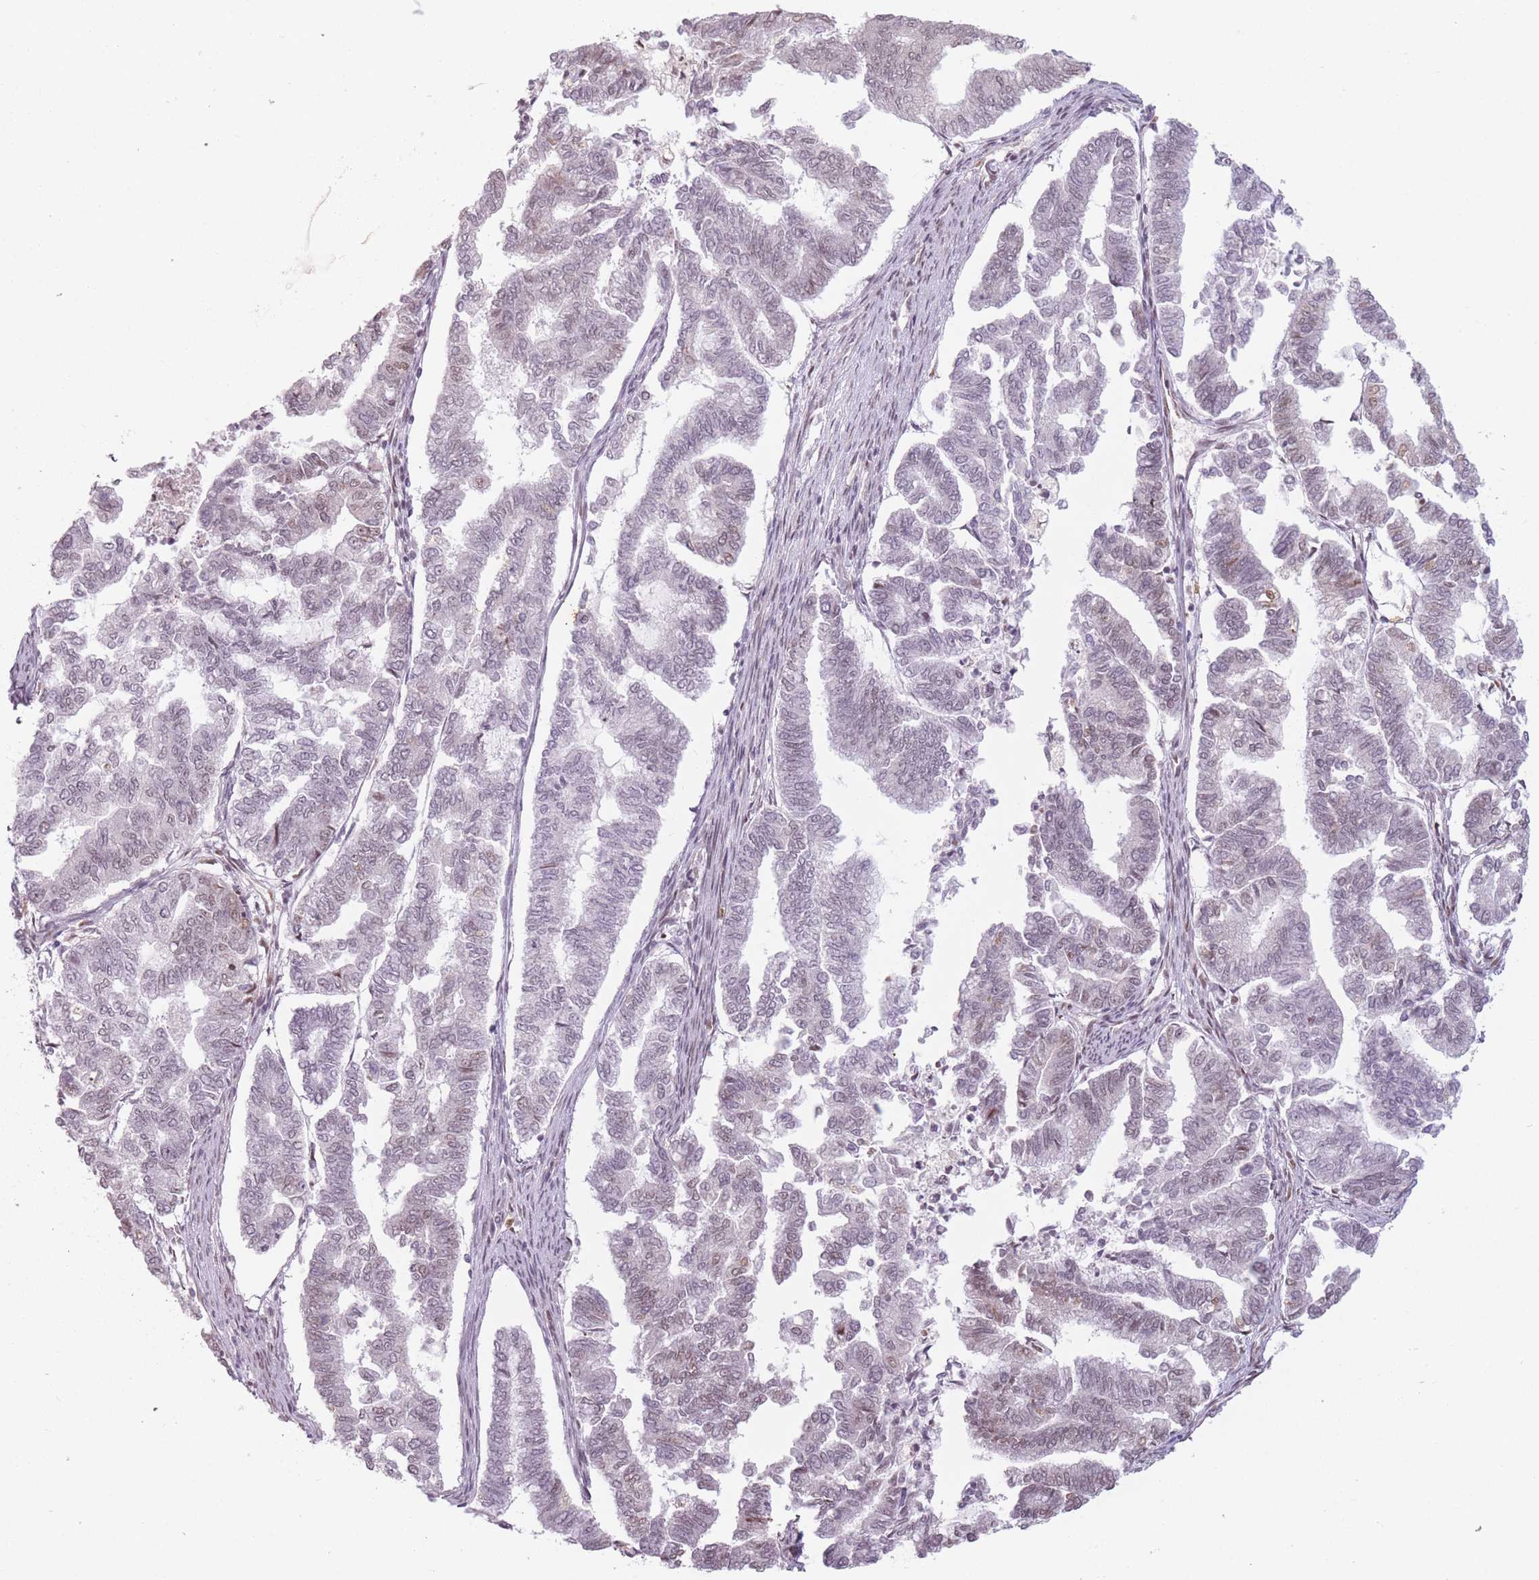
{"staining": {"intensity": "weak", "quantity": "<25%", "location": "nuclear"}, "tissue": "endometrial cancer", "cell_type": "Tumor cells", "image_type": "cancer", "snomed": [{"axis": "morphology", "description": "Adenocarcinoma, NOS"}, {"axis": "topography", "description": "Endometrium"}], "caption": "Tumor cells show no significant positivity in adenocarcinoma (endometrial). (DAB IHC with hematoxylin counter stain).", "gene": "SUPT6H", "patient": {"sex": "female", "age": 79}}